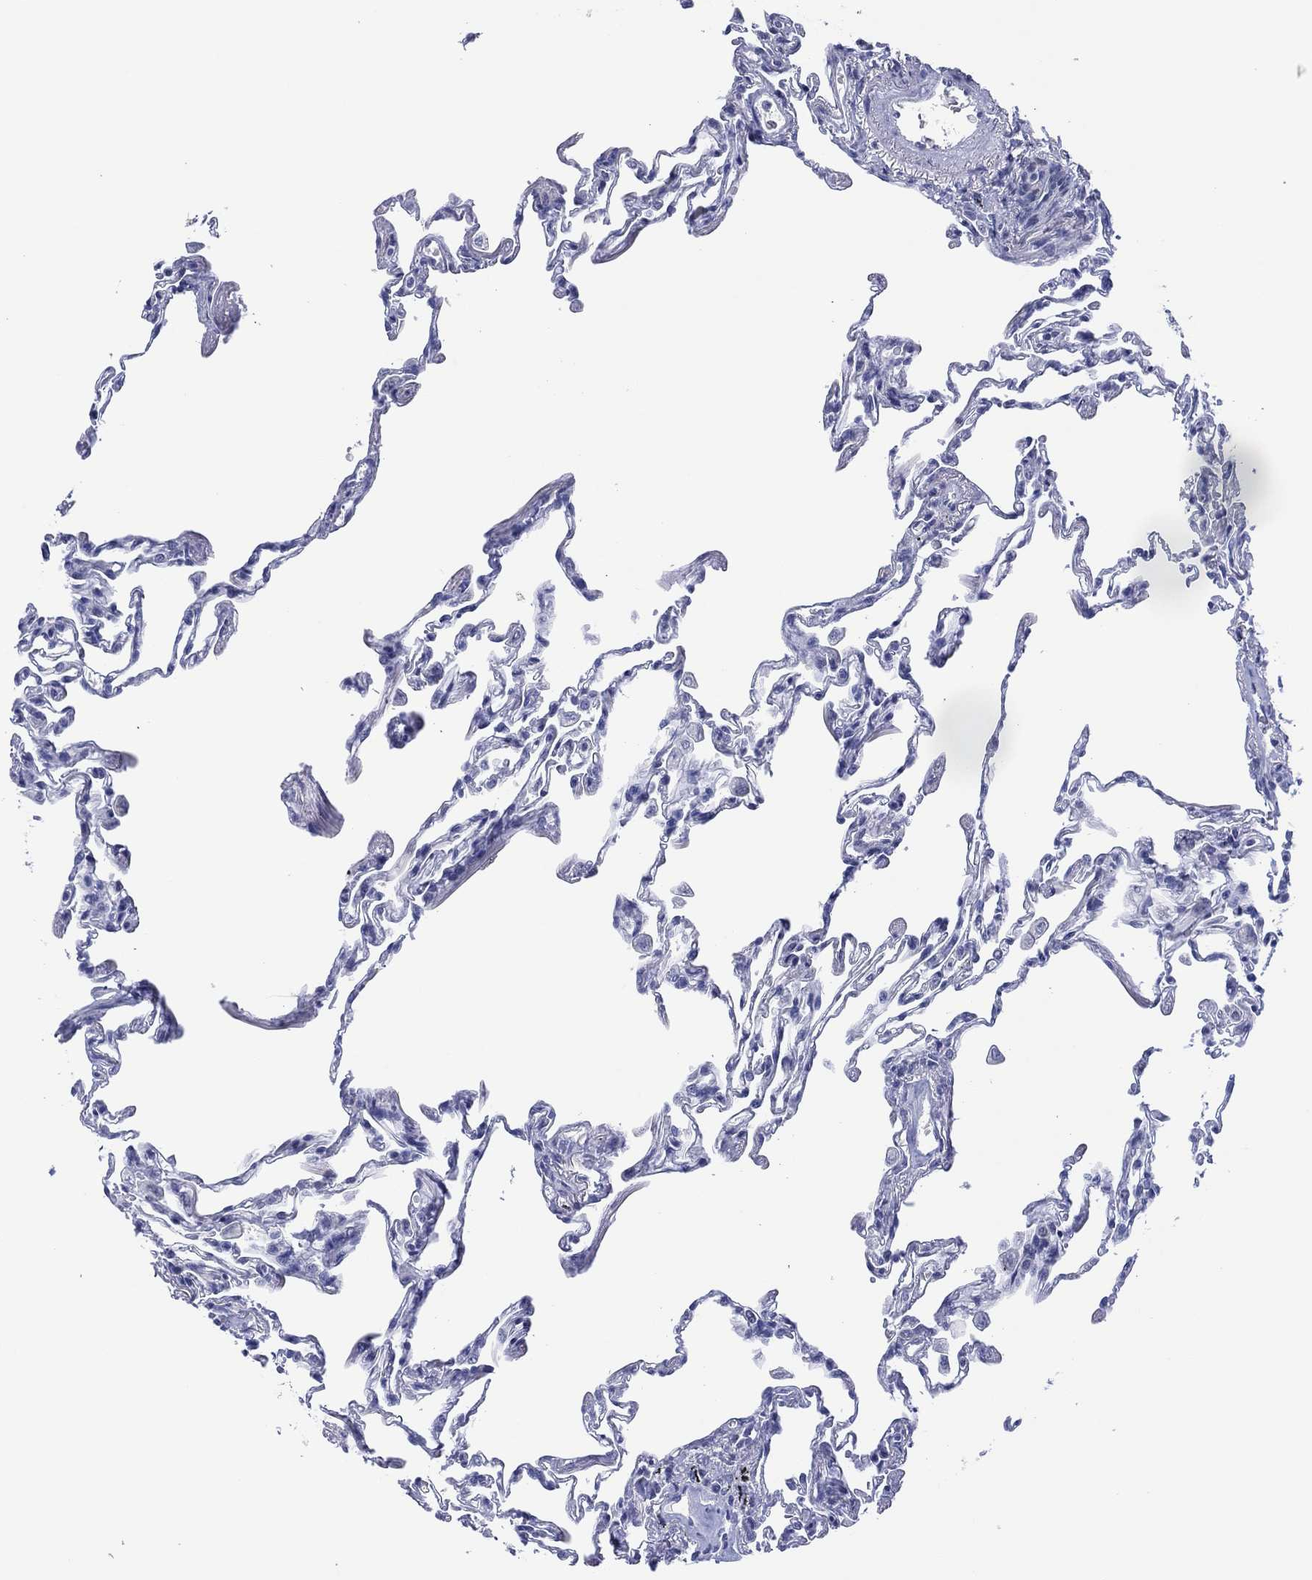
{"staining": {"intensity": "negative", "quantity": "none", "location": "none"}, "tissue": "lung", "cell_type": "Alveolar cells", "image_type": "normal", "snomed": [{"axis": "morphology", "description": "Normal tissue, NOS"}, {"axis": "topography", "description": "Lung"}], "caption": "Micrograph shows no significant protein positivity in alveolar cells of unremarkable lung. Brightfield microscopy of IHC stained with DAB (3,3'-diaminobenzidine) (brown) and hematoxylin (blue), captured at high magnification.", "gene": "UTF1", "patient": {"sex": "female", "age": 57}}